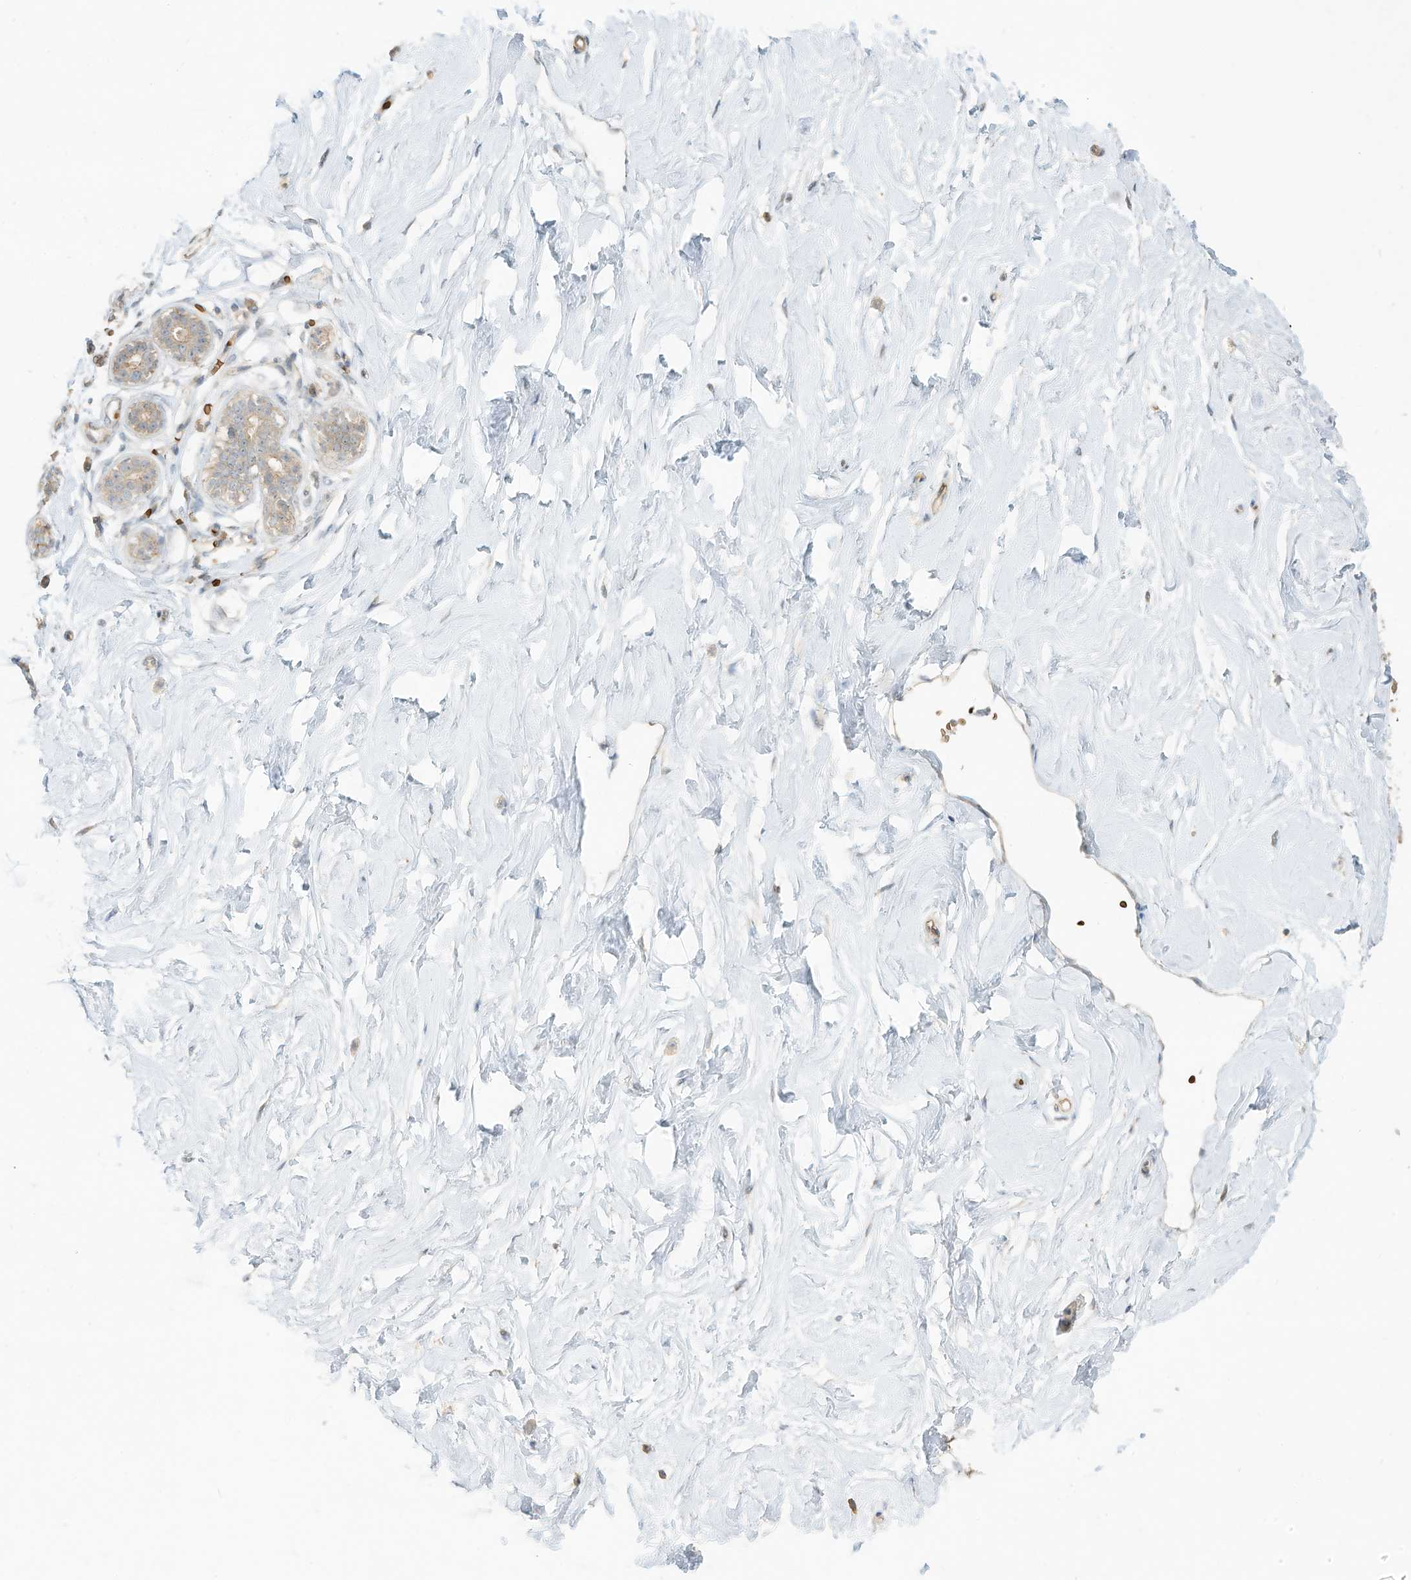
{"staining": {"intensity": "strong", "quantity": ">75%", "location": "cytoplasmic/membranous"}, "tissue": "breast", "cell_type": "Adipocytes", "image_type": "normal", "snomed": [{"axis": "morphology", "description": "Normal tissue, NOS"}, {"axis": "morphology", "description": "Adenoma, NOS"}, {"axis": "topography", "description": "Breast"}], "caption": "Immunohistochemistry staining of normal breast, which demonstrates high levels of strong cytoplasmic/membranous positivity in about >75% of adipocytes indicating strong cytoplasmic/membranous protein expression. The staining was performed using DAB (brown) for protein detection and nuclei were counterstained in hematoxylin (blue).", "gene": "OFD1", "patient": {"sex": "female", "age": 23}}